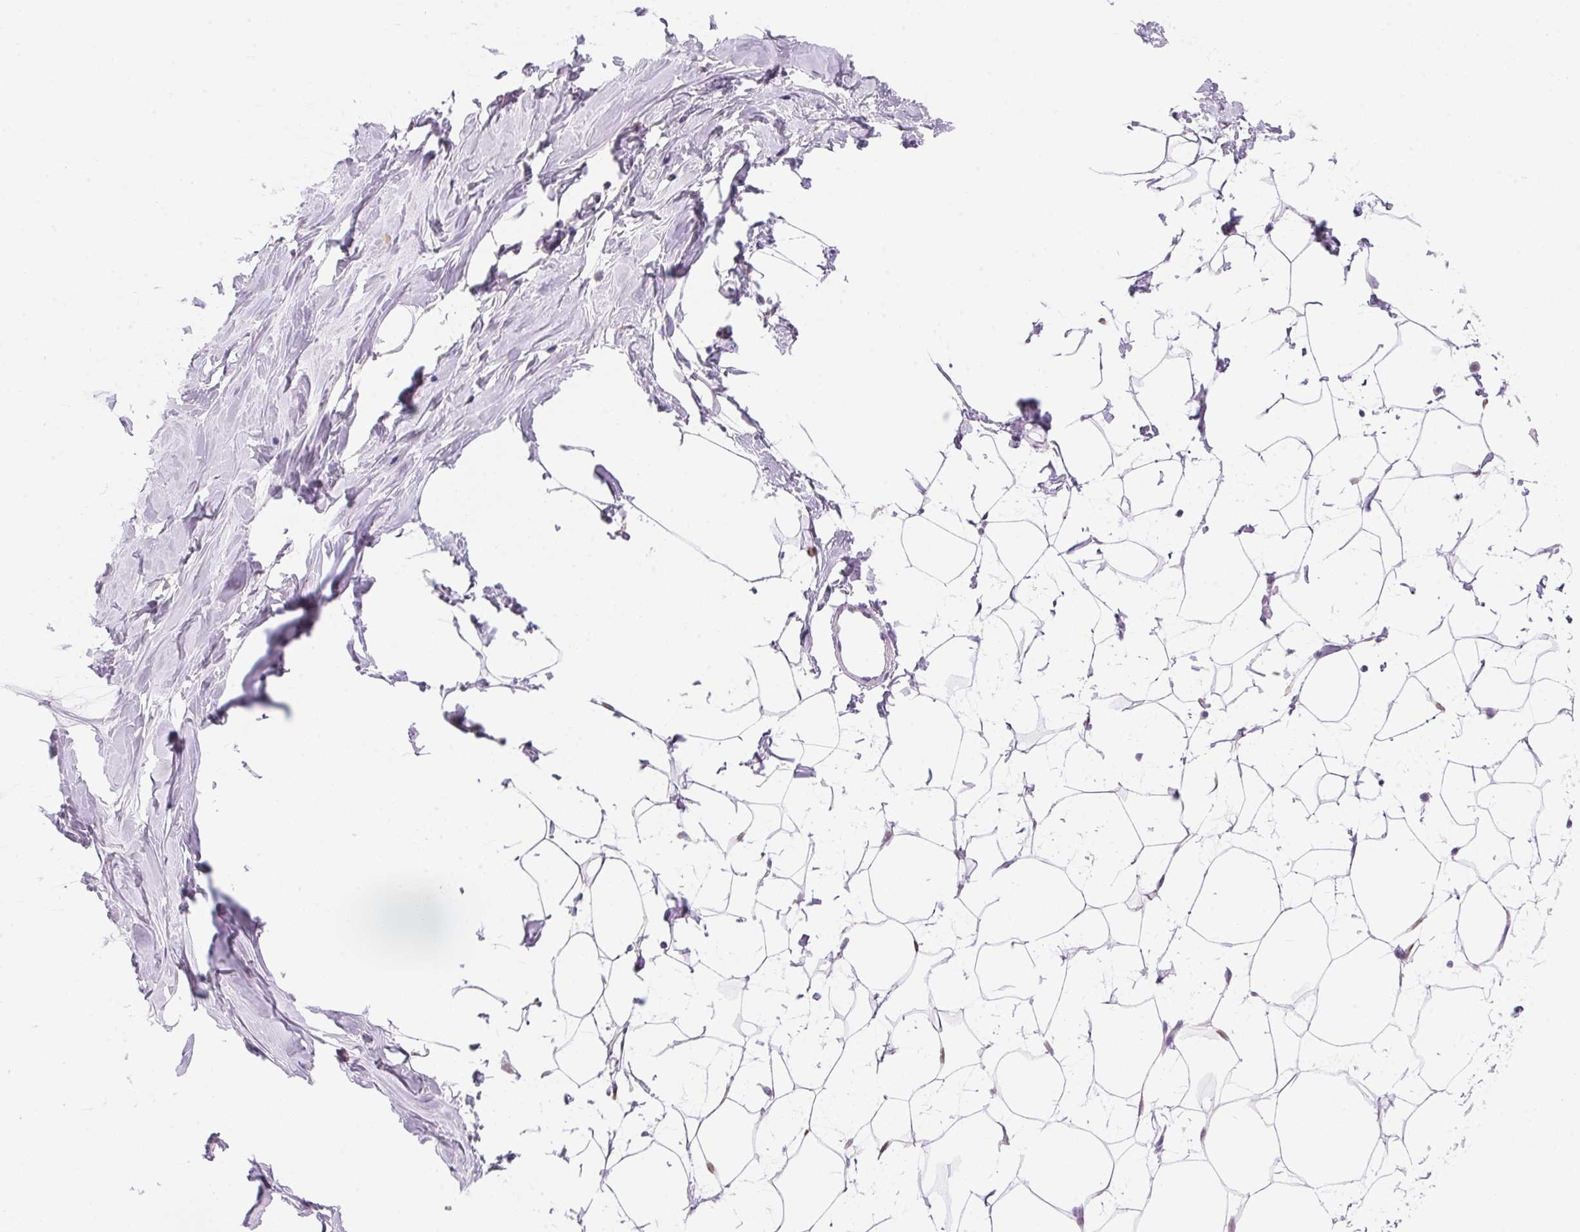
{"staining": {"intensity": "negative", "quantity": "none", "location": "none"}, "tissue": "breast", "cell_type": "Adipocytes", "image_type": "normal", "snomed": [{"axis": "morphology", "description": "Normal tissue, NOS"}, {"axis": "topography", "description": "Breast"}], "caption": "An image of breast stained for a protein reveals no brown staining in adipocytes. (DAB immunohistochemistry visualized using brightfield microscopy, high magnification).", "gene": "TEKT1", "patient": {"sex": "female", "age": 27}}